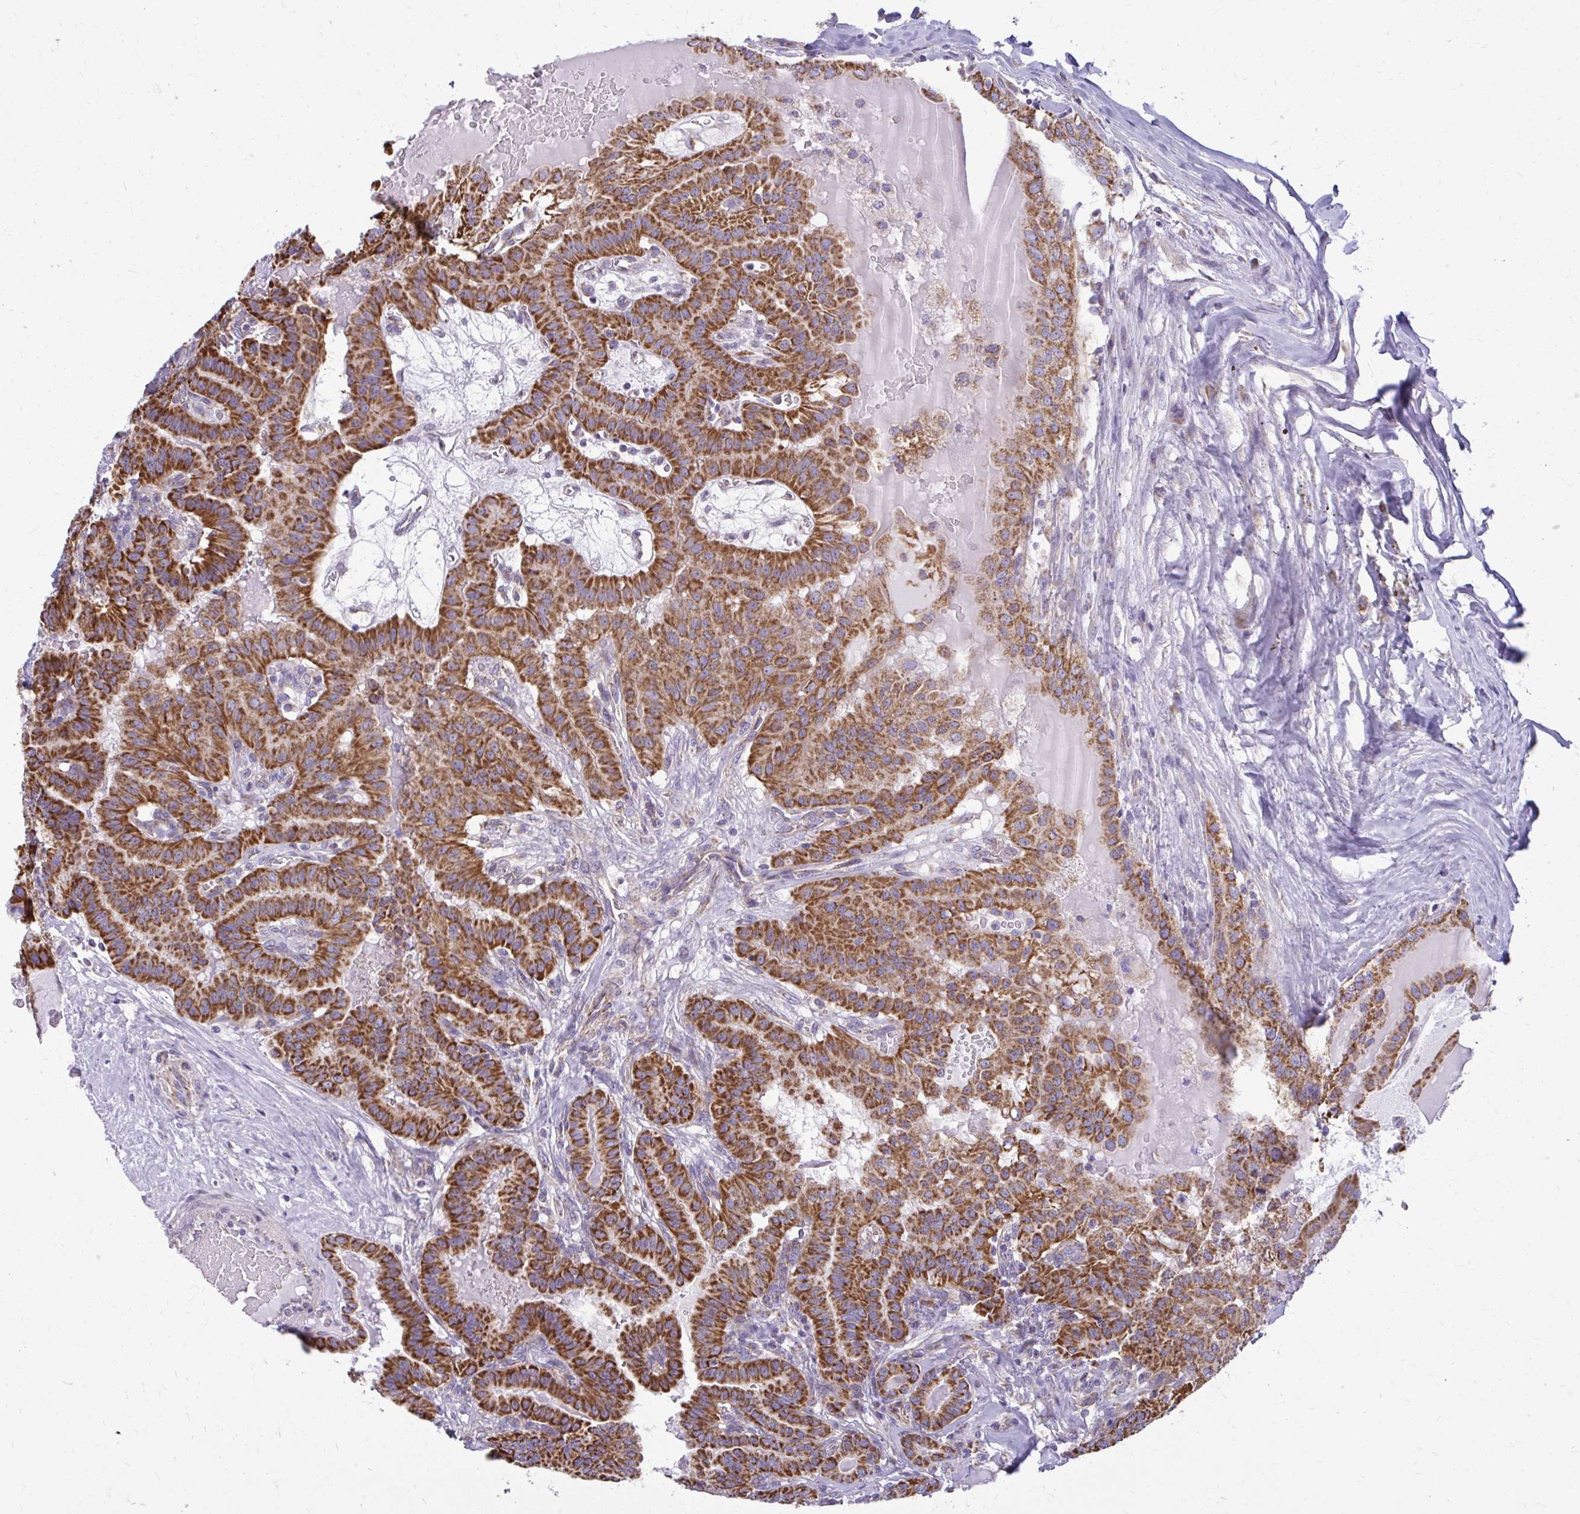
{"staining": {"intensity": "strong", "quantity": ">75%", "location": "cytoplasmic/membranous"}, "tissue": "thyroid cancer", "cell_type": "Tumor cells", "image_type": "cancer", "snomed": [{"axis": "morphology", "description": "Papillary adenocarcinoma, NOS"}, {"axis": "topography", "description": "Thyroid gland"}], "caption": "Immunohistochemistry (IHC) staining of thyroid papillary adenocarcinoma, which displays high levels of strong cytoplasmic/membranous positivity in approximately >75% of tumor cells indicating strong cytoplasmic/membranous protein staining. The staining was performed using DAB (brown) for protein detection and nuclei were counterstained in hematoxylin (blue).", "gene": "IFIT1", "patient": {"sex": "male", "age": 87}}